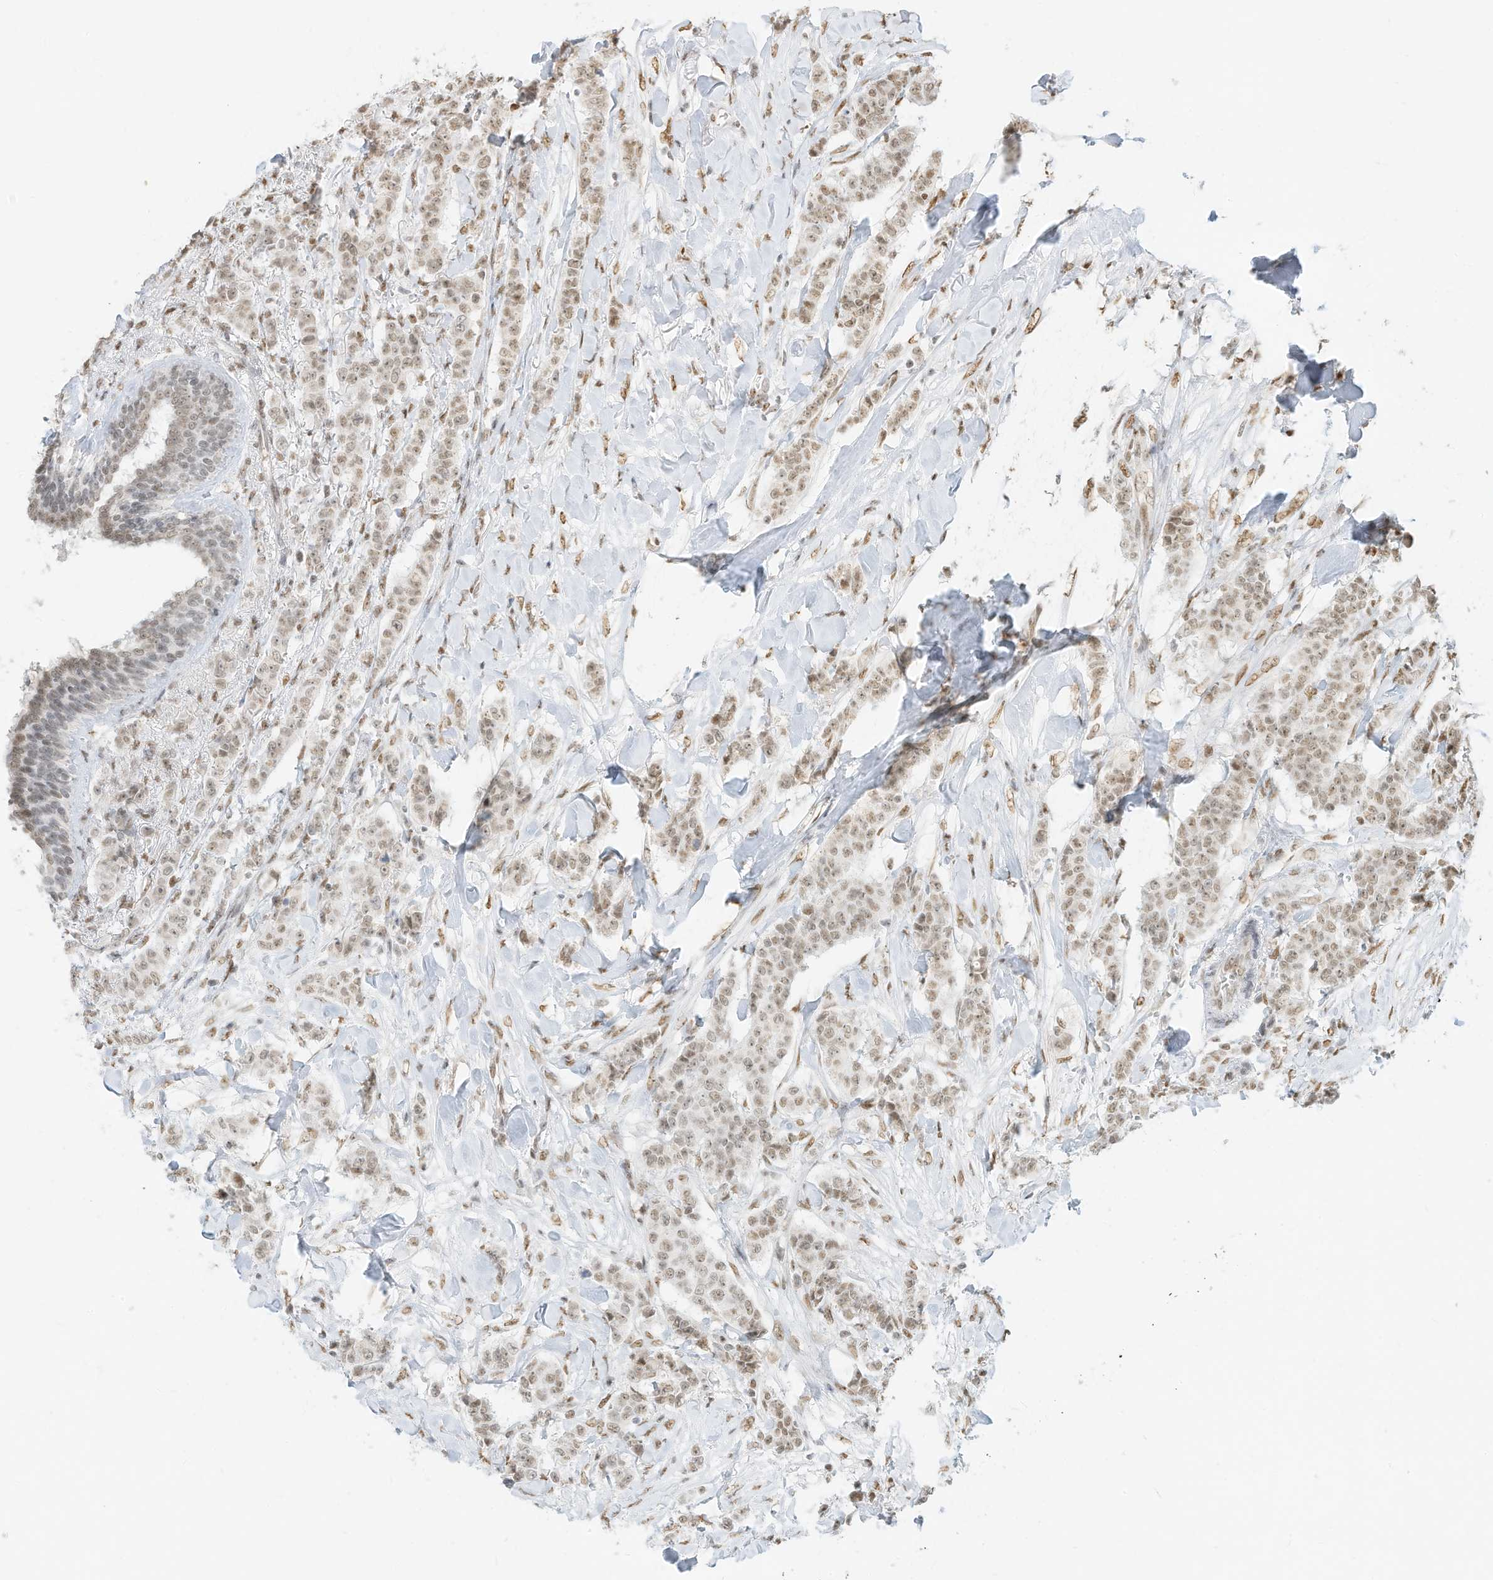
{"staining": {"intensity": "weak", "quantity": ">75%", "location": "nuclear"}, "tissue": "breast cancer", "cell_type": "Tumor cells", "image_type": "cancer", "snomed": [{"axis": "morphology", "description": "Duct carcinoma"}, {"axis": "topography", "description": "Breast"}], "caption": "IHC of human breast cancer demonstrates low levels of weak nuclear expression in about >75% of tumor cells. (brown staining indicates protein expression, while blue staining denotes nuclei).", "gene": "NHSL1", "patient": {"sex": "female", "age": 40}}